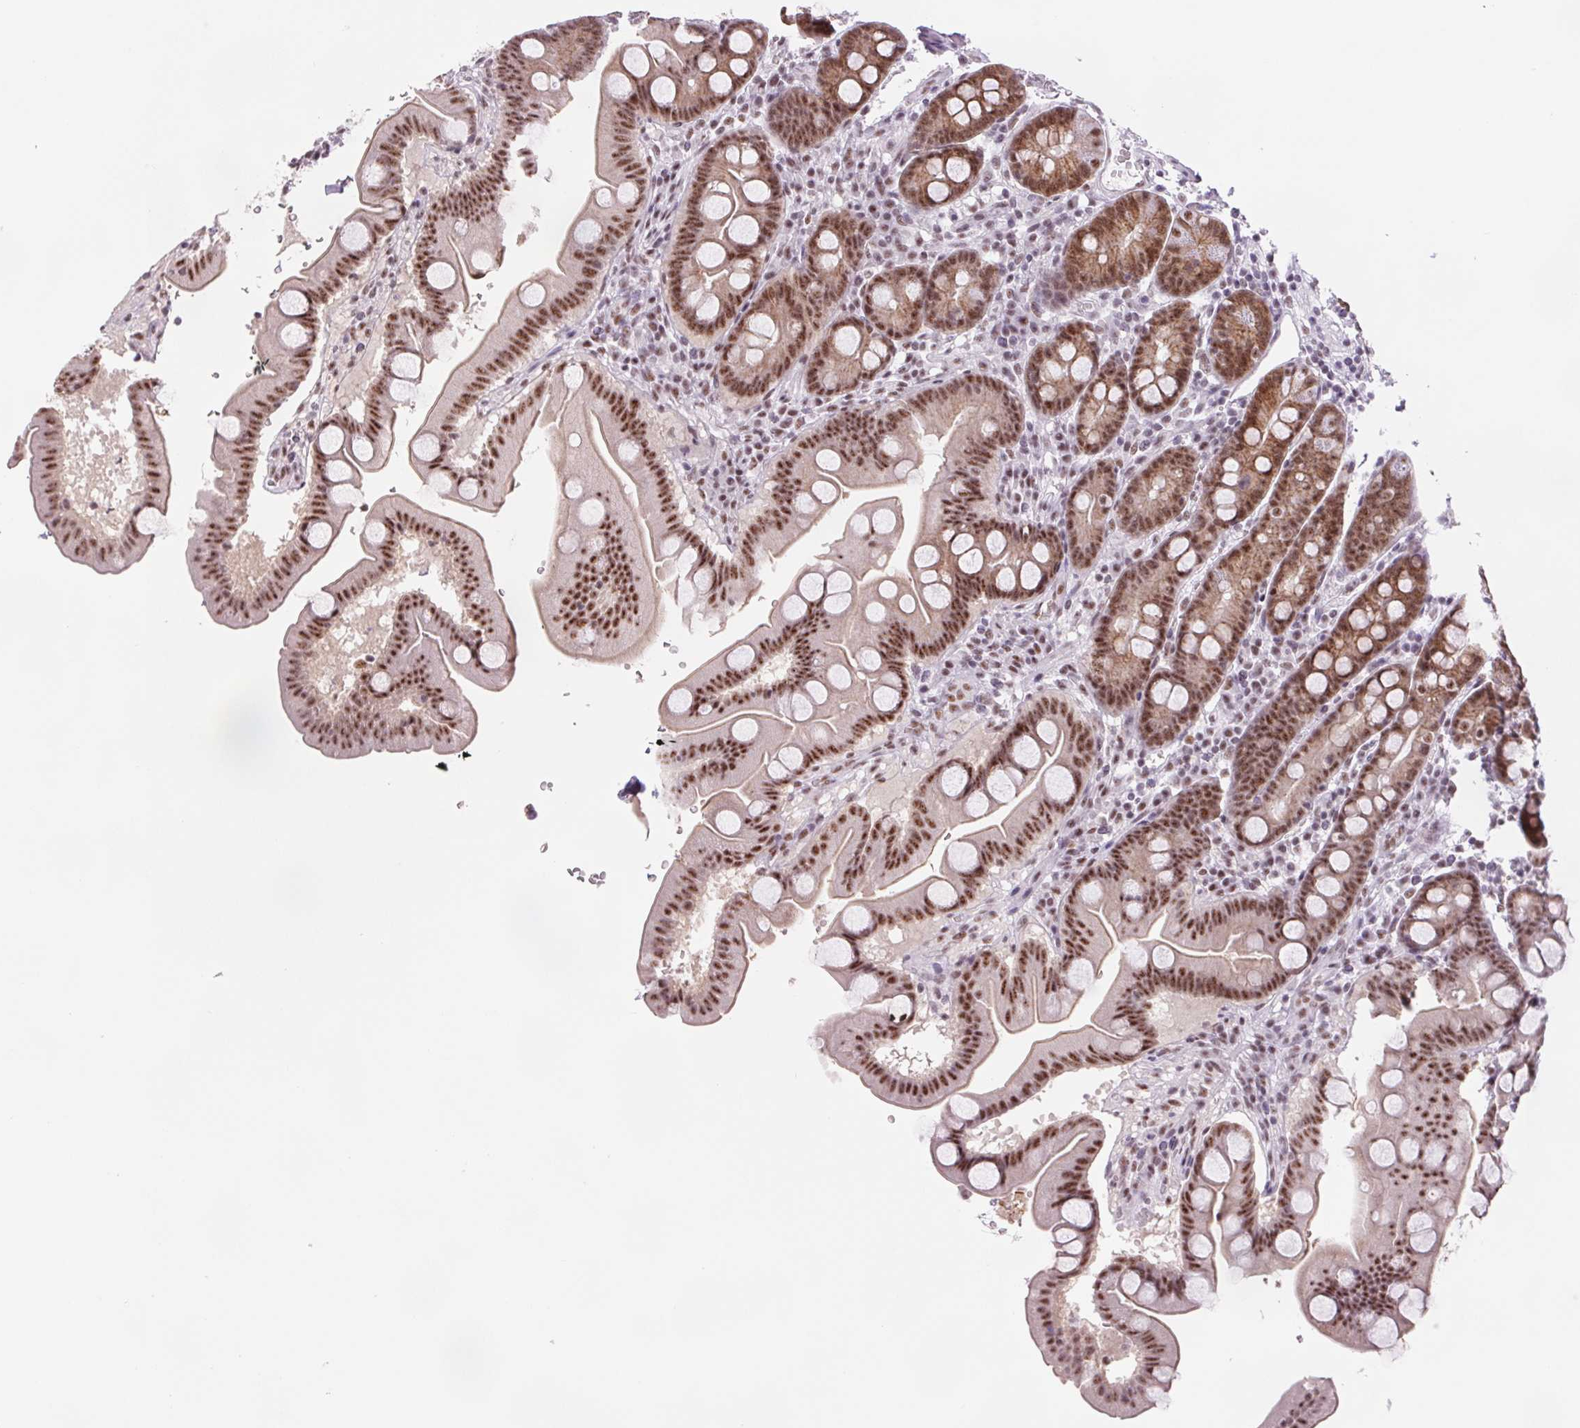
{"staining": {"intensity": "moderate", "quantity": ">75%", "location": "cytoplasmic/membranous,nuclear"}, "tissue": "duodenum", "cell_type": "Glandular cells", "image_type": "normal", "snomed": [{"axis": "morphology", "description": "Normal tissue, NOS"}, {"axis": "topography", "description": "Duodenum"}], "caption": "Glandular cells reveal moderate cytoplasmic/membranous,nuclear staining in approximately >75% of cells in normal duodenum. (DAB = brown stain, brightfield microscopy at high magnification).", "gene": "ZC3H14", "patient": {"sex": "male", "age": 59}}